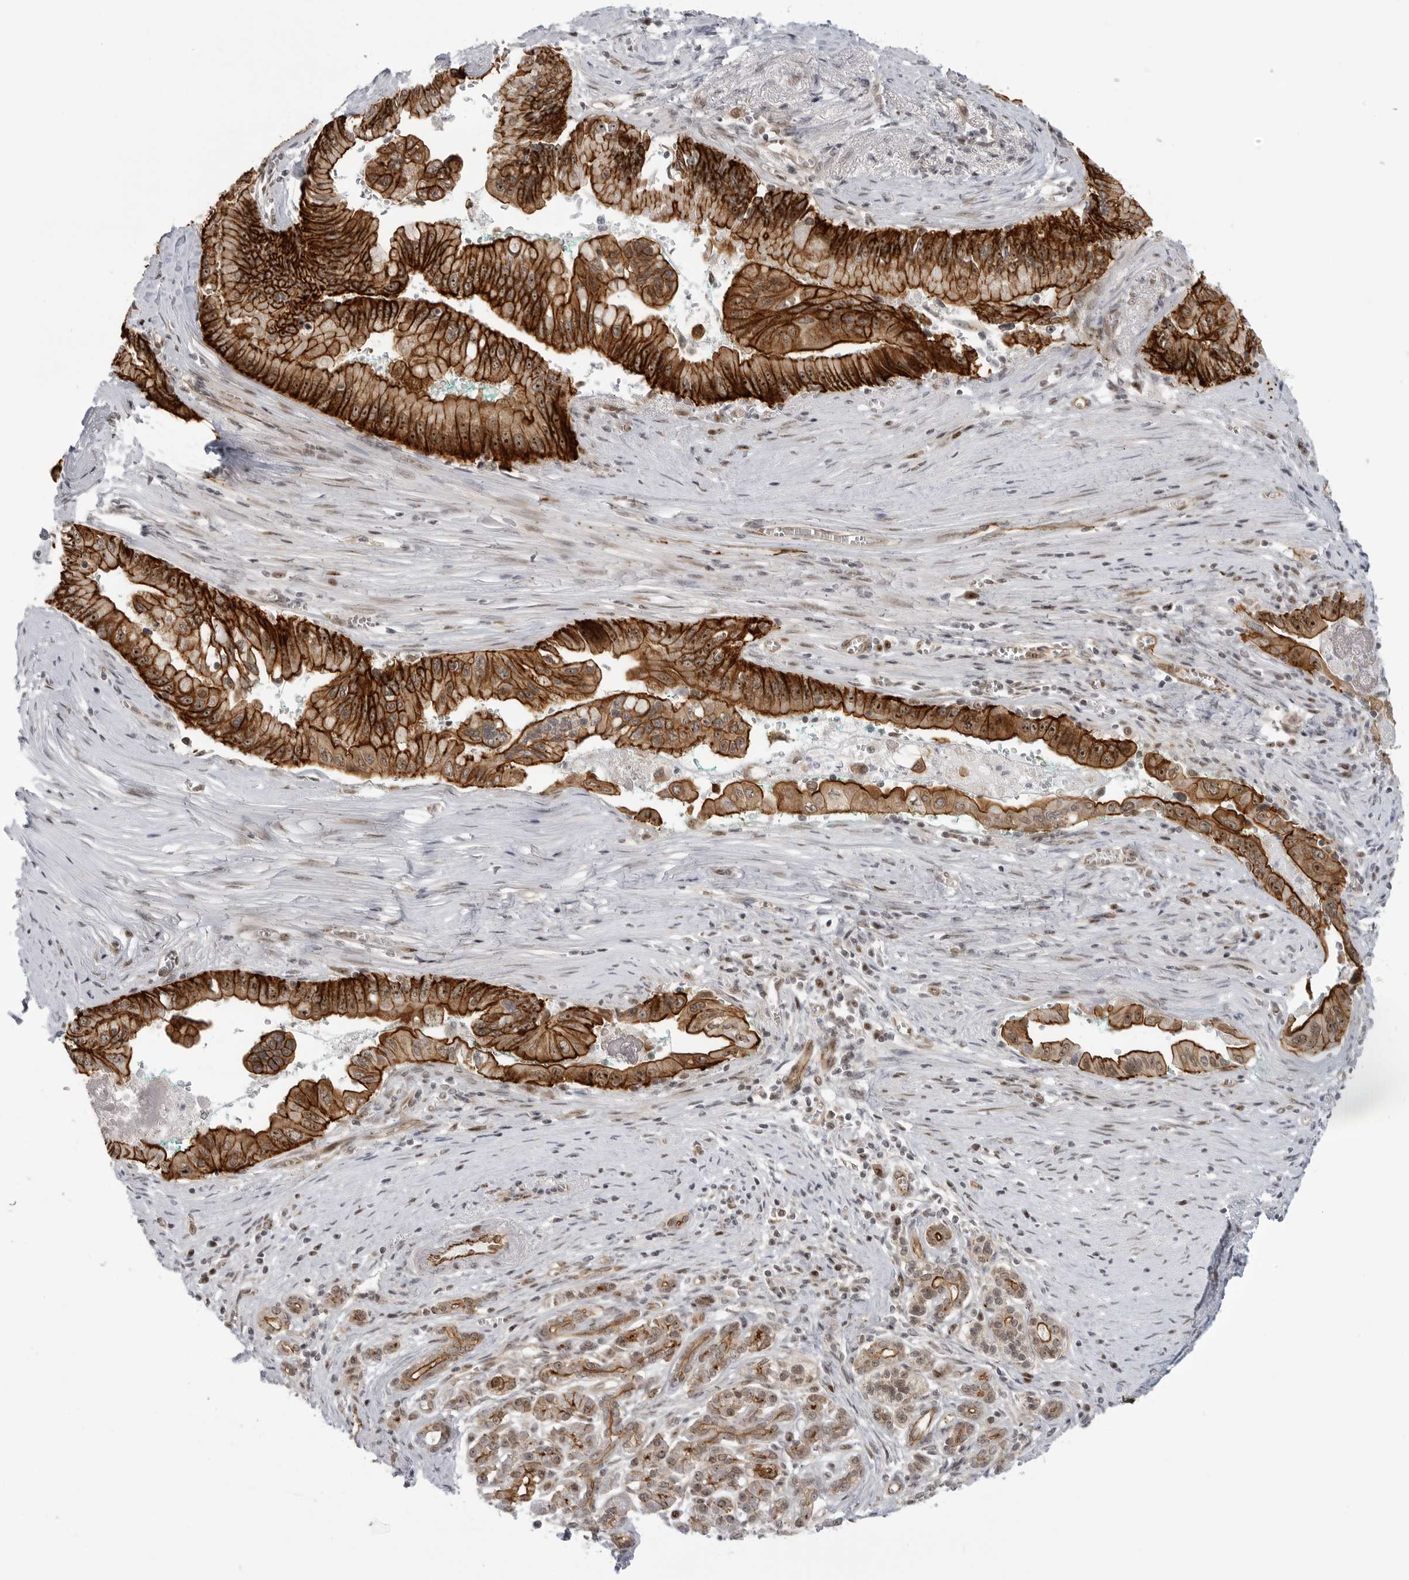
{"staining": {"intensity": "strong", "quantity": ">75%", "location": "cytoplasmic/membranous,nuclear"}, "tissue": "pancreatic cancer", "cell_type": "Tumor cells", "image_type": "cancer", "snomed": [{"axis": "morphology", "description": "Adenocarcinoma, NOS"}, {"axis": "topography", "description": "Pancreas"}], "caption": "Protein expression by immunohistochemistry (IHC) displays strong cytoplasmic/membranous and nuclear expression in about >75% of tumor cells in pancreatic cancer (adenocarcinoma).", "gene": "CEP295NL", "patient": {"sex": "male", "age": 78}}